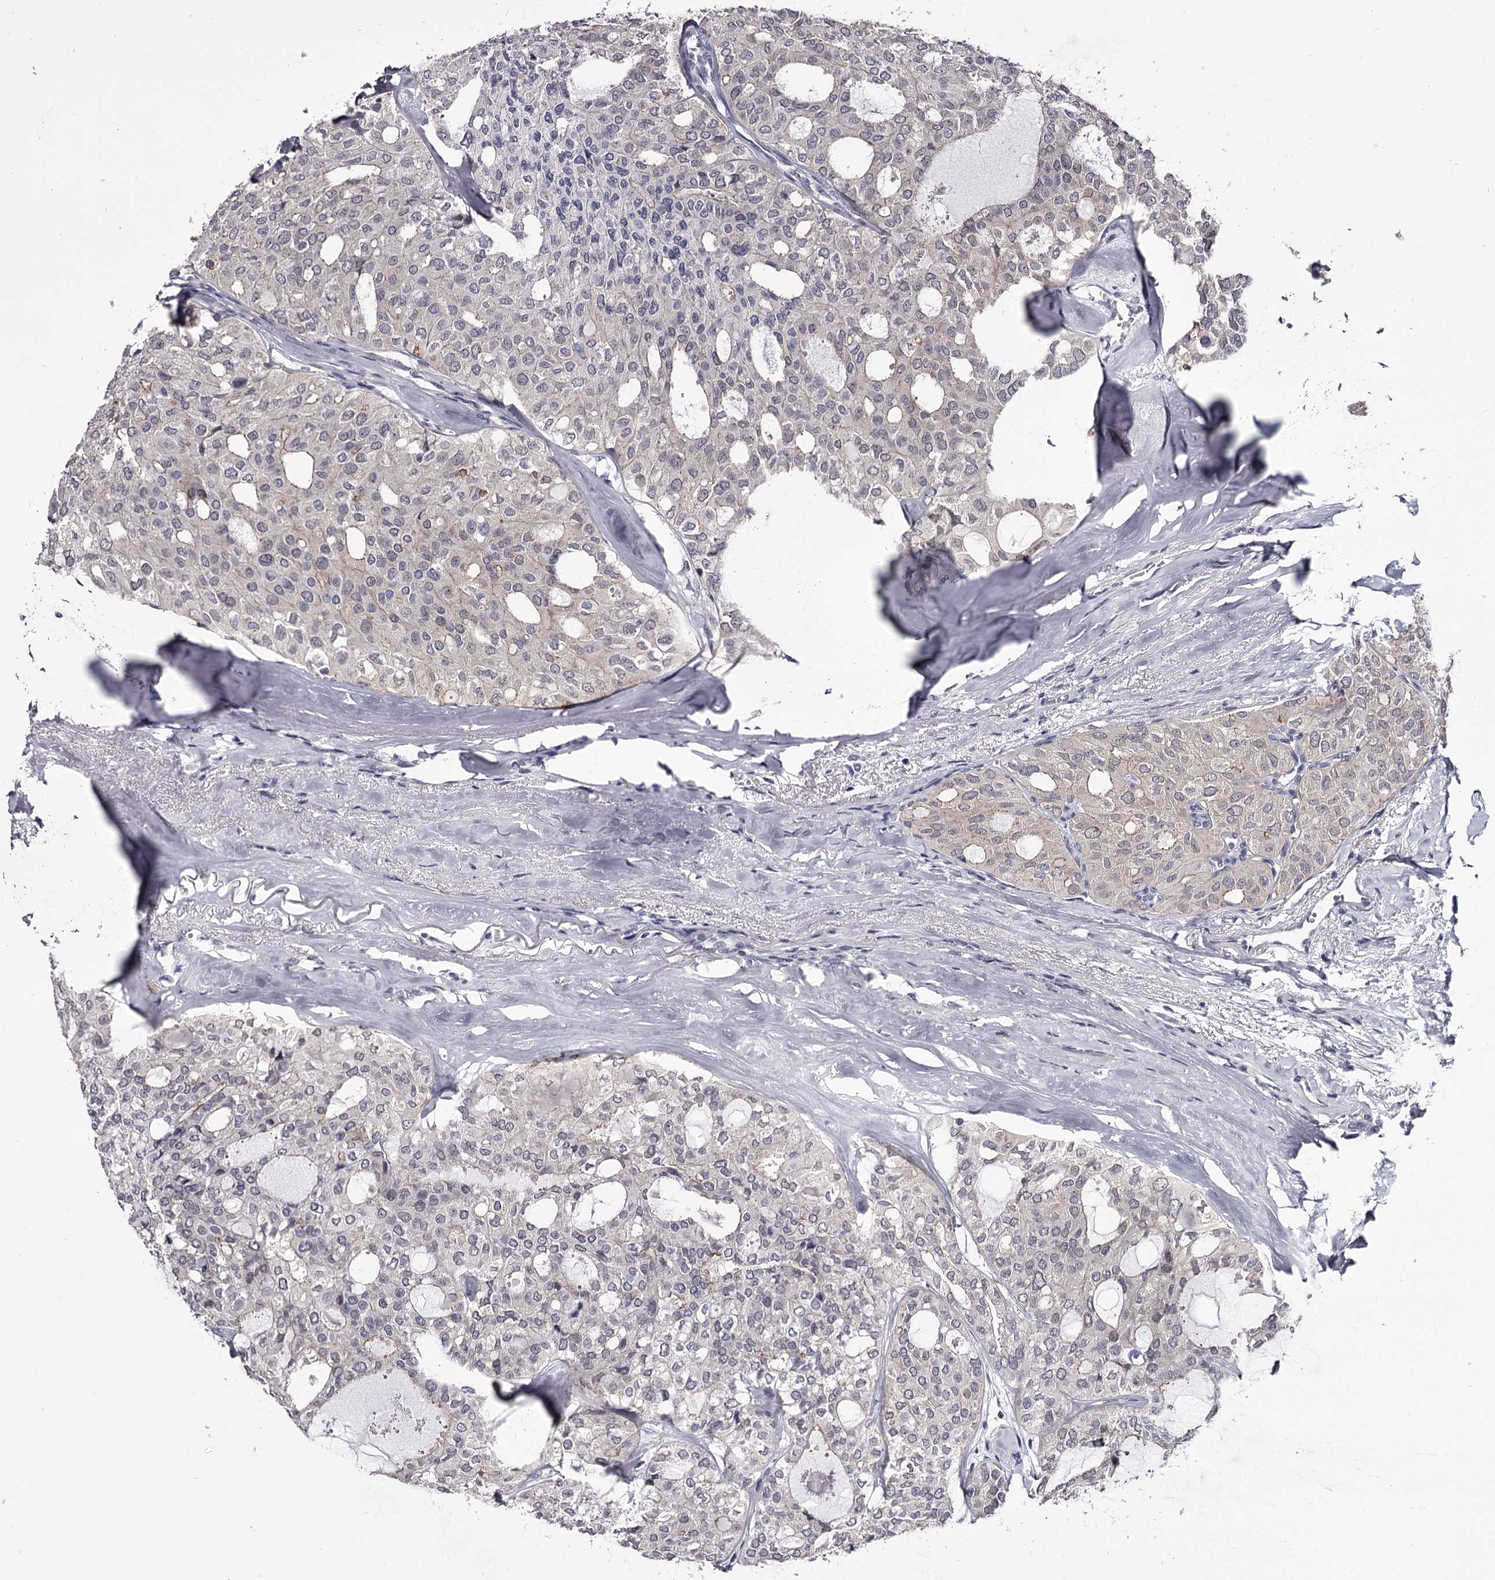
{"staining": {"intensity": "negative", "quantity": "none", "location": "none"}, "tissue": "thyroid cancer", "cell_type": "Tumor cells", "image_type": "cancer", "snomed": [{"axis": "morphology", "description": "Follicular adenoma carcinoma, NOS"}, {"axis": "topography", "description": "Thyroid gland"}], "caption": "Immunohistochemical staining of human follicular adenoma carcinoma (thyroid) exhibits no significant expression in tumor cells.", "gene": "OVOL2", "patient": {"sex": "male", "age": 75}}